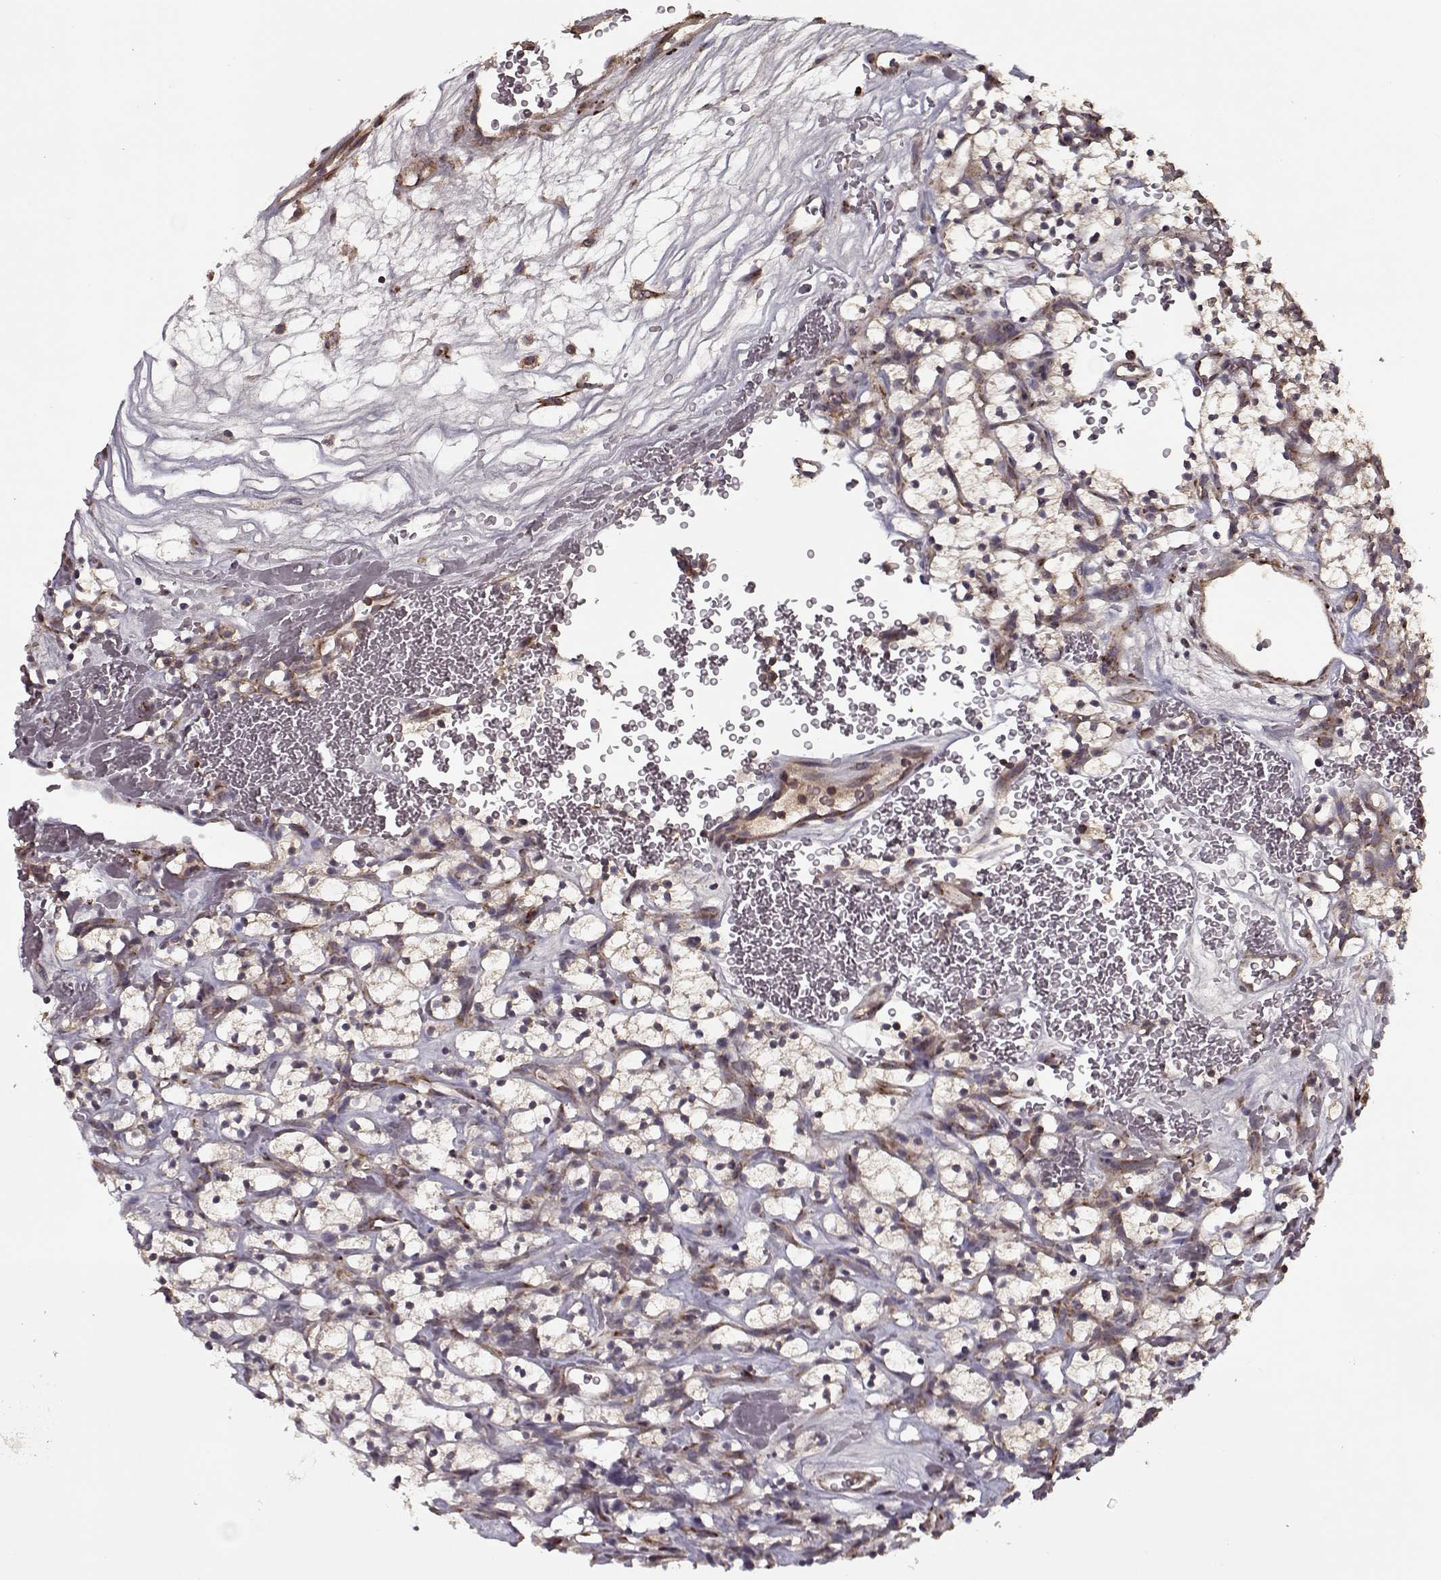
{"staining": {"intensity": "weak", "quantity": ">75%", "location": "cytoplasmic/membranous"}, "tissue": "renal cancer", "cell_type": "Tumor cells", "image_type": "cancer", "snomed": [{"axis": "morphology", "description": "Adenocarcinoma, NOS"}, {"axis": "topography", "description": "Kidney"}], "caption": "High-magnification brightfield microscopy of renal adenocarcinoma stained with DAB (brown) and counterstained with hematoxylin (blue). tumor cells exhibit weak cytoplasmic/membranous positivity is present in about>75% of cells.", "gene": "IMMP1L", "patient": {"sex": "female", "age": 64}}